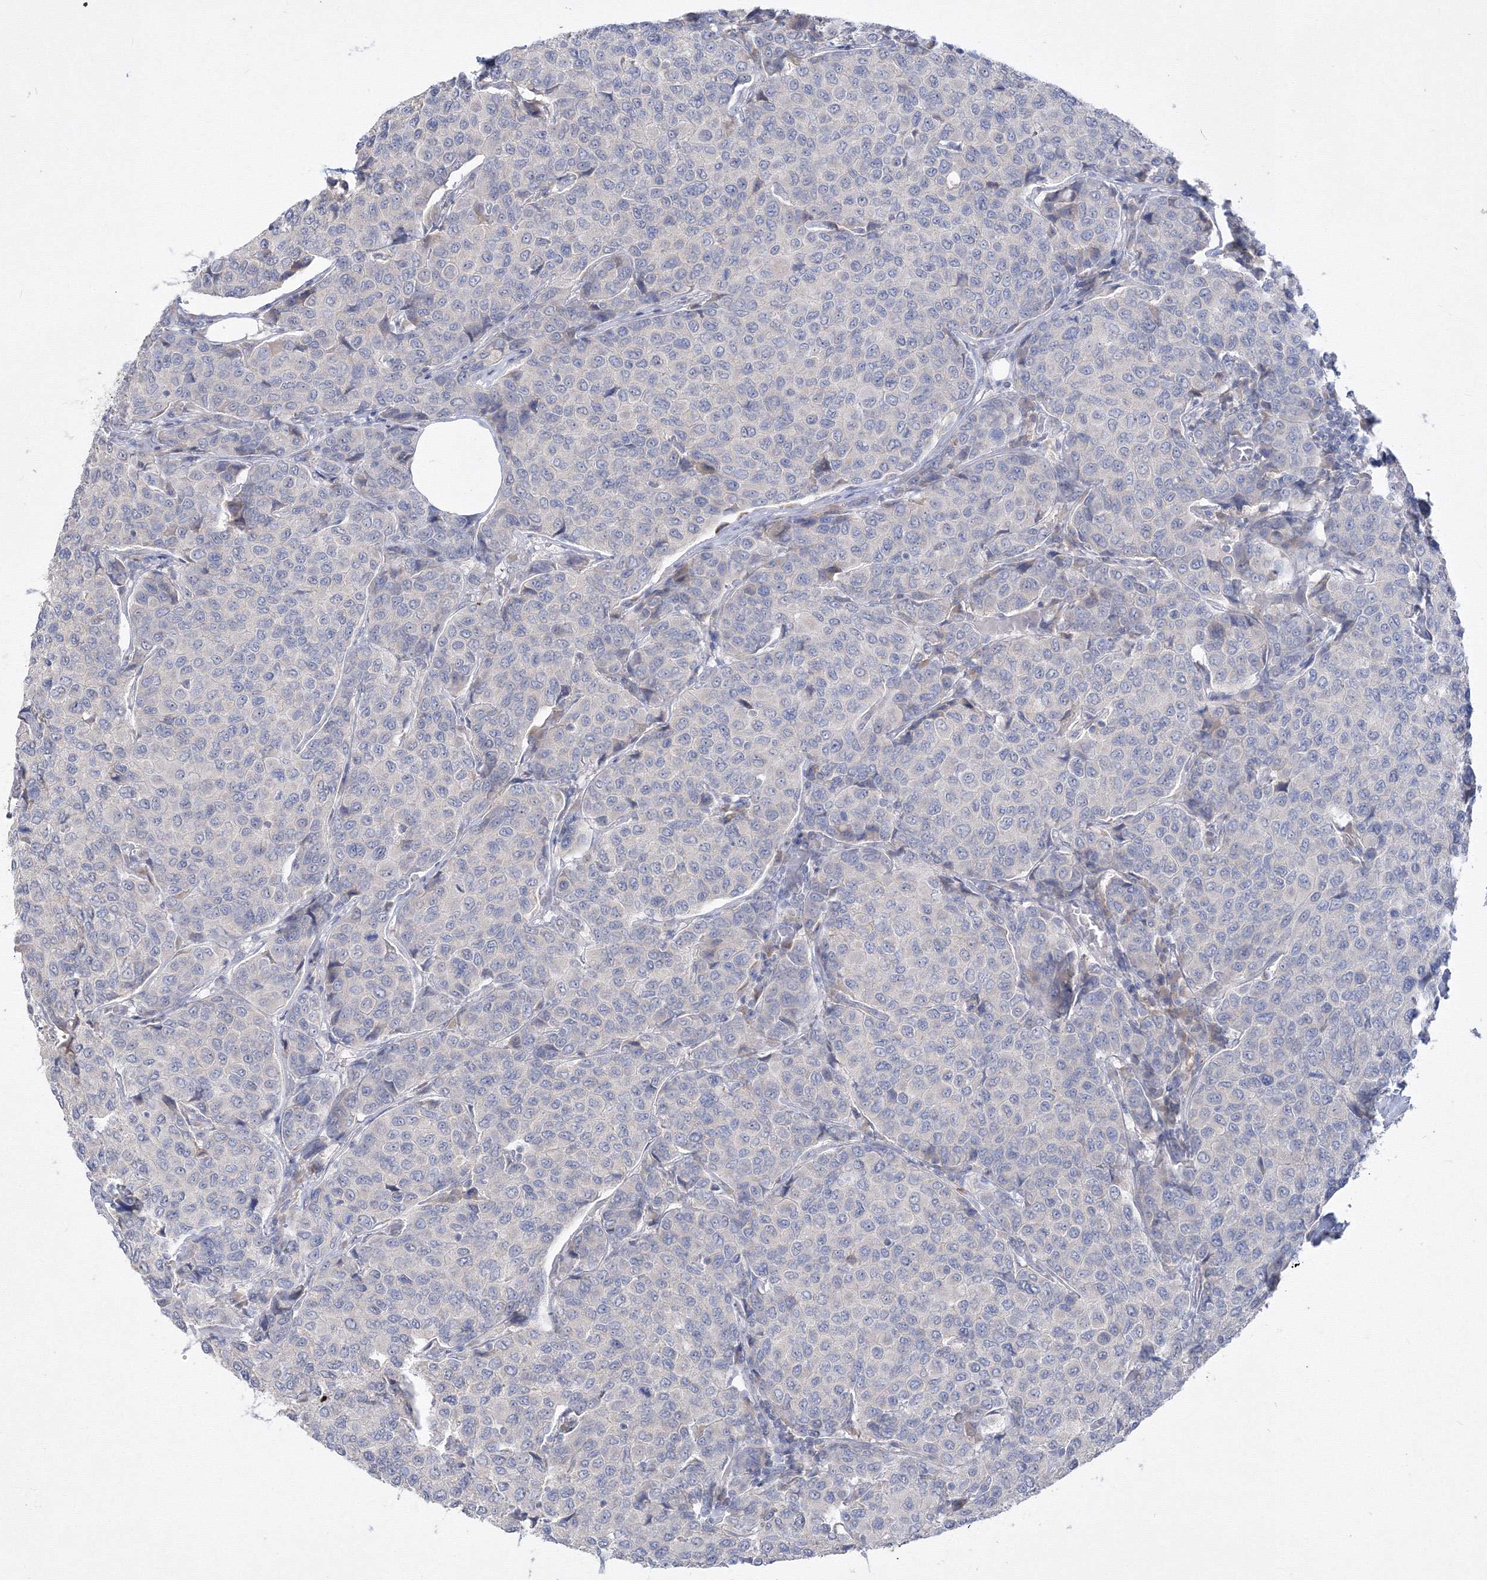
{"staining": {"intensity": "negative", "quantity": "none", "location": "none"}, "tissue": "breast cancer", "cell_type": "Tumor cells", "image_type": "cancer", "snomed": [{"axis": "morphology", "description": "Duct carcinoma"}, {"axis": "topography", "description": "Breast"}], "caption": "Tumor cells are negative for brown protein staining in breast infiltrating ductal carcinoma.", "gene": "FBXL8", "patient": {"sex": "female", "age": 55}}